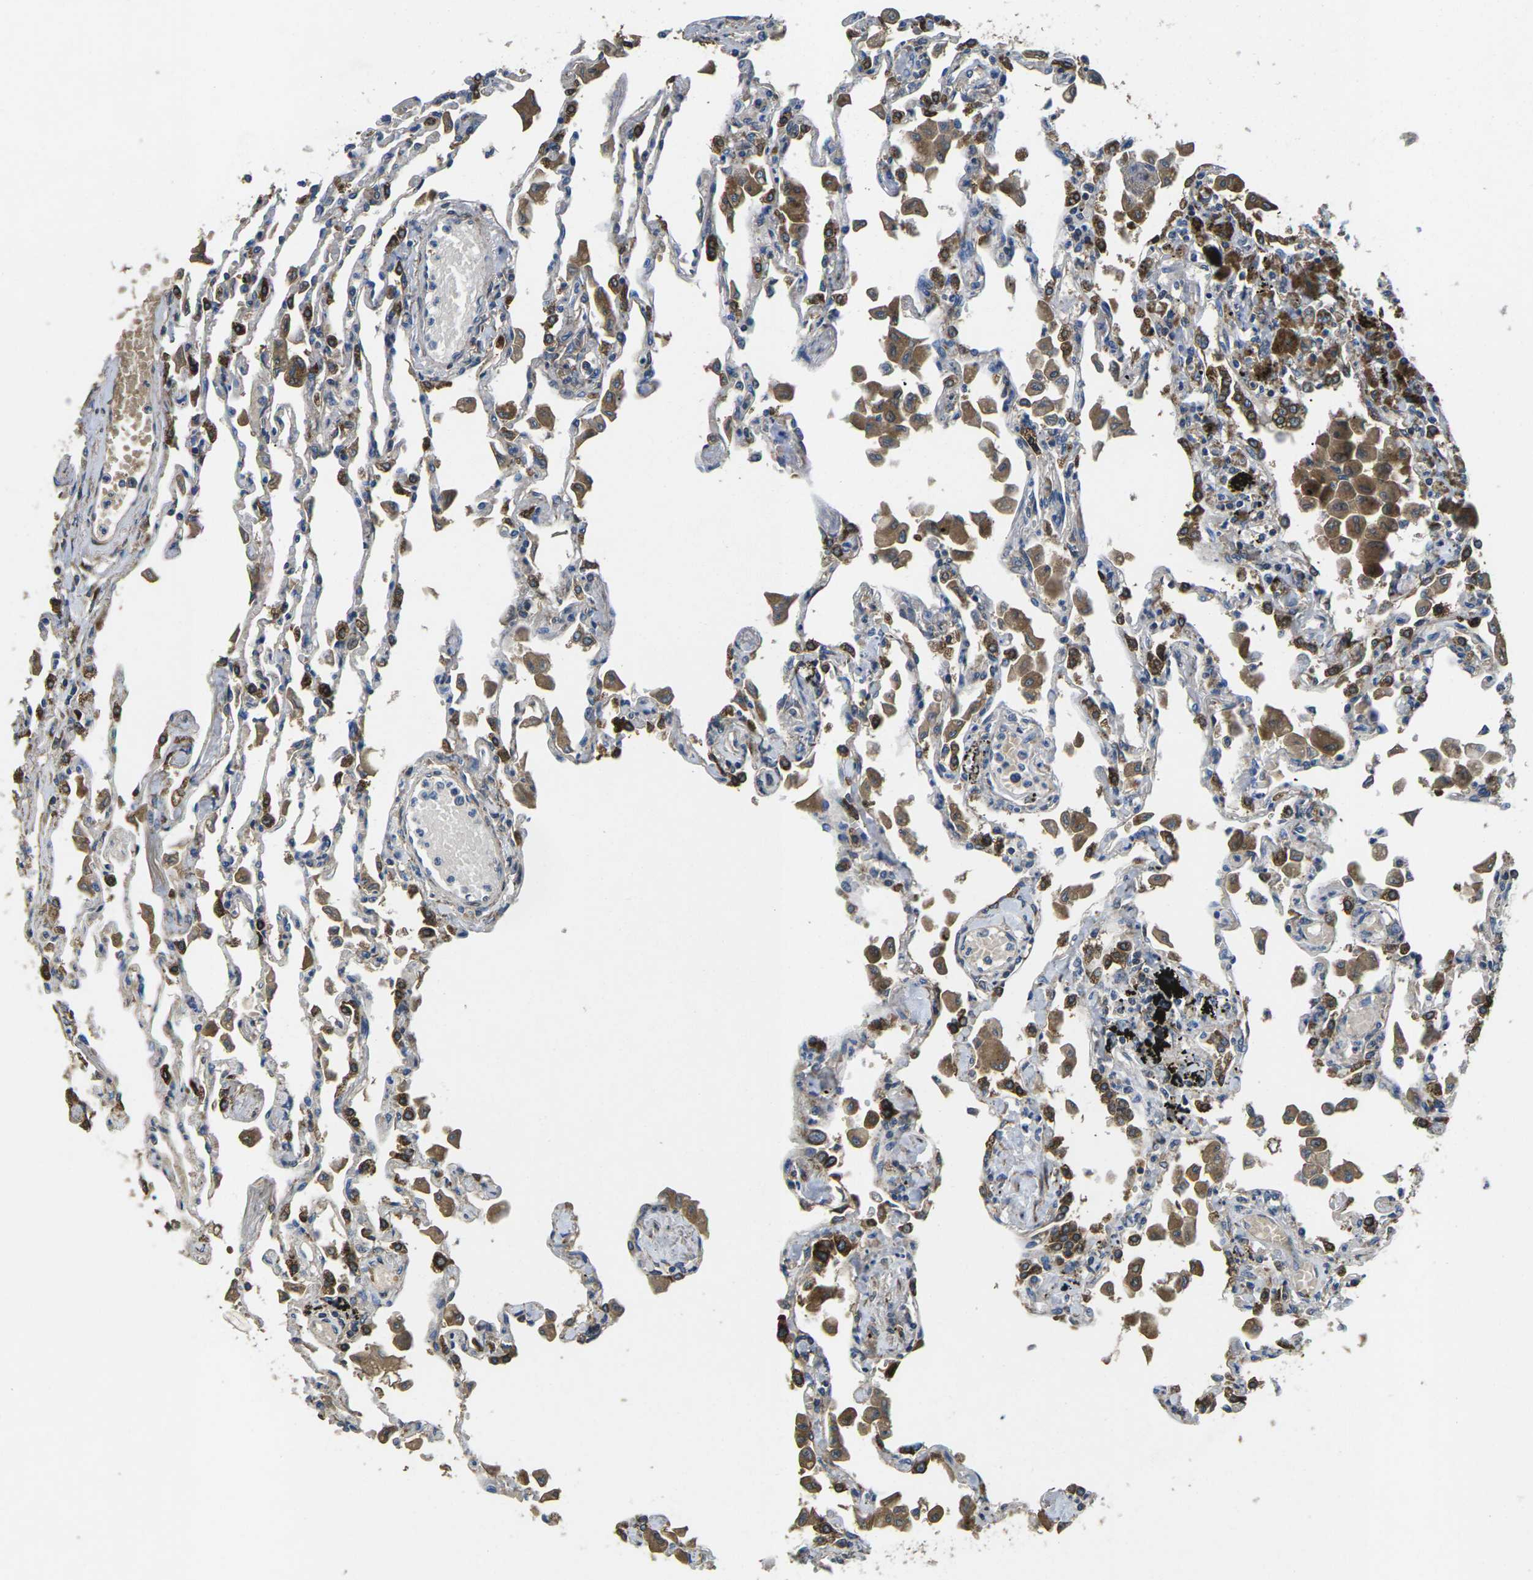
{"staining": {"intensity": "strong", "quantity": "<25%", "location": "cytoplasmic/membranous"}, "tissue": "lung", "cell_type": "Alveolar cells", "image_type": "normal", "snomed": [{"axis": "morphology", "description": "Normal tissue, NOS"}, {"axis": "topography", "description": "Bronchus"}, {"axis": "topography", "description": "Lung"}], "caption": "Protein expression analysis of unremarkable human lung reveals strong cytoplasmic/membranous expression in approximately <25% of alveolar cells.", "gene": "PDZD8", "patient": {"sex": "female", "age": 49}}